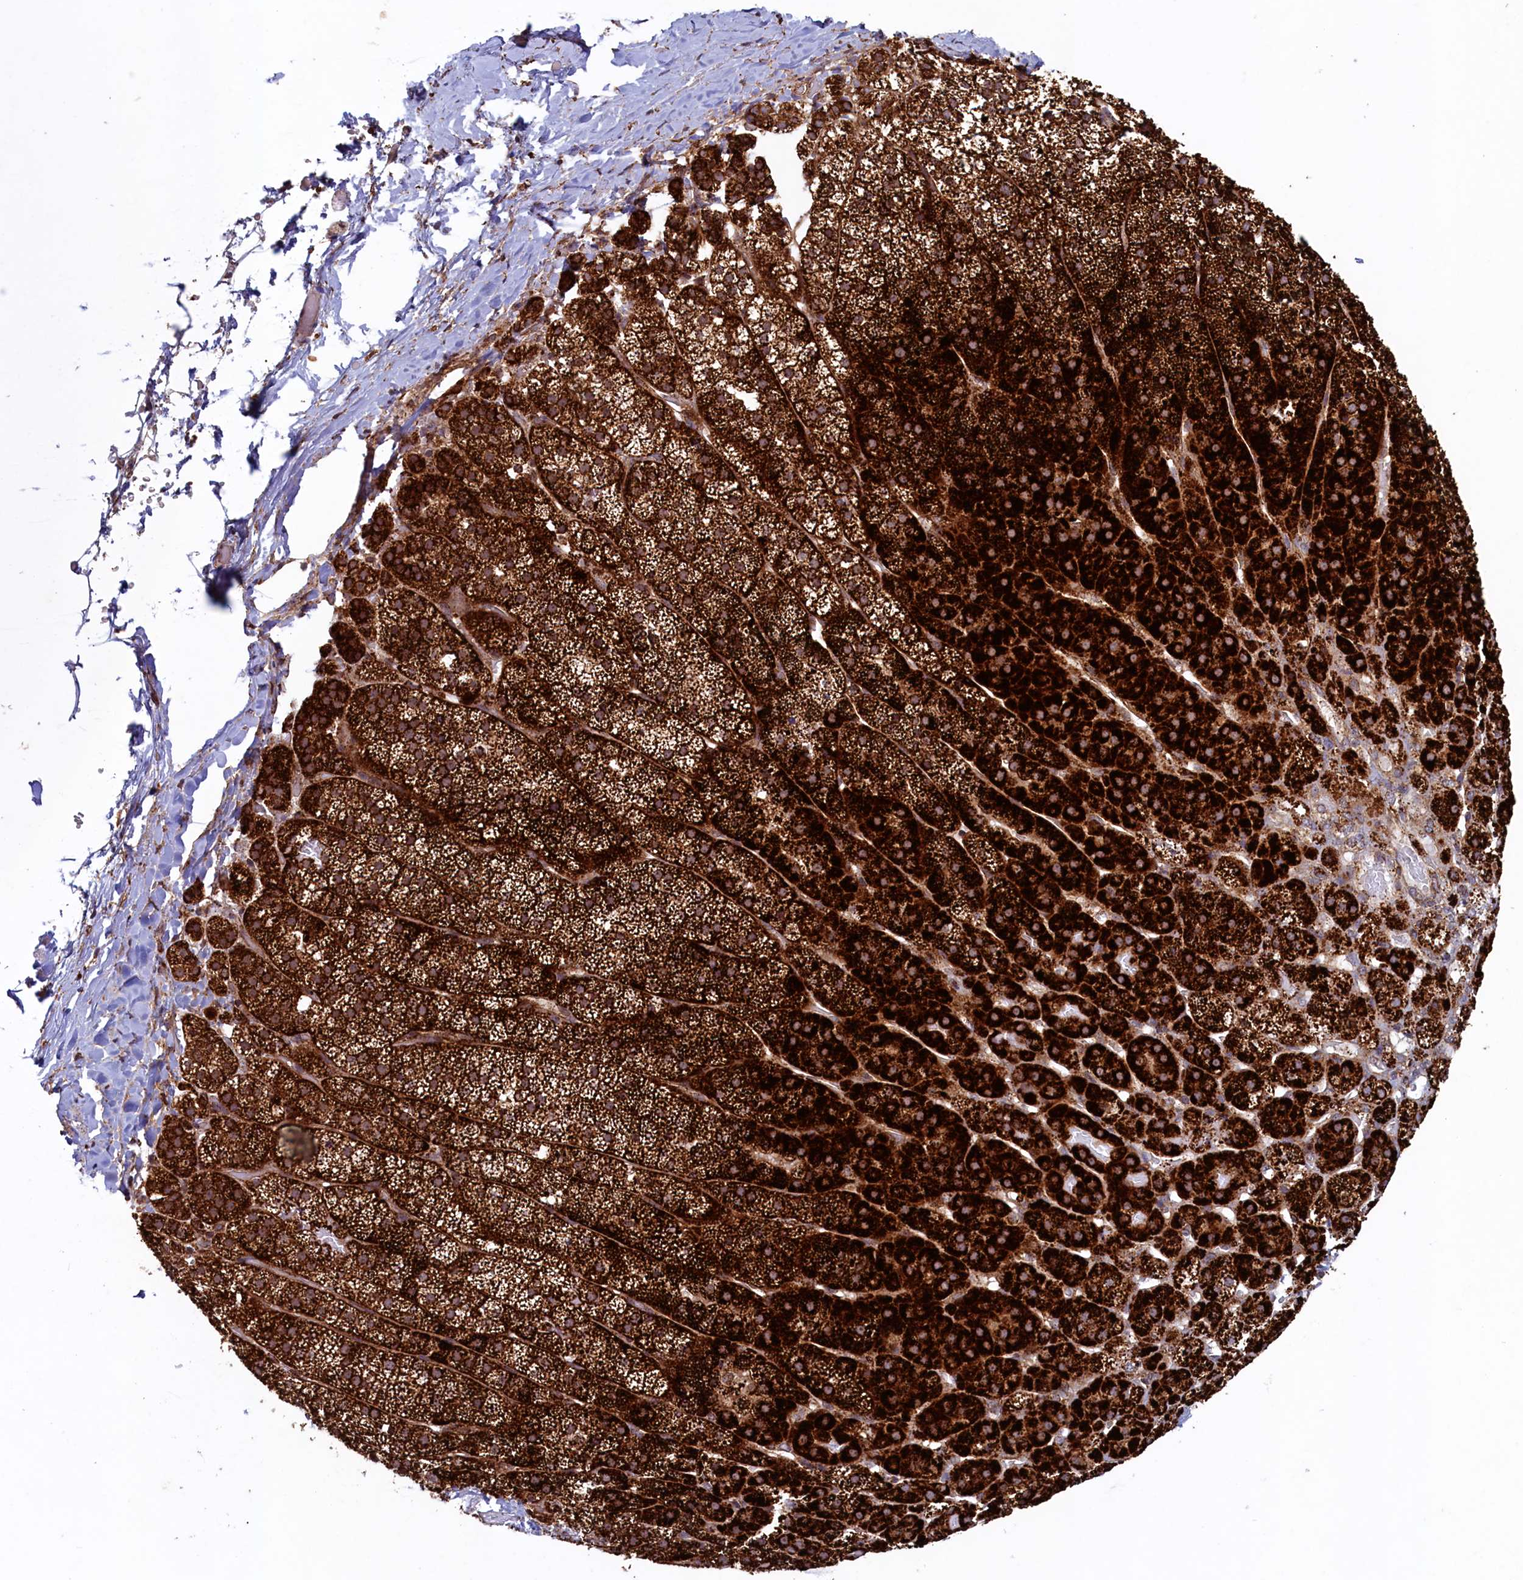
{"staining": {"intensity": "strong", "quantity": ">75%", "location": "cytoplasmic/membranous"}, "tissue": "adrenal gland", "cell_type": "Glandular cells", "image_type": "normal", "snomed": [{"axis": "morphology", "description": "Normal tissue, NOS"}, {"axis": "topography", "description": "Adrenal gland"}], "caption": "Glandular cells display high levels of strong cytoplasmic/membranous expression in about >75% of cells in unremarkable human adrenal gland.", "gene": "UBE3B", "patient": {"sex": "female", "age": 44}}